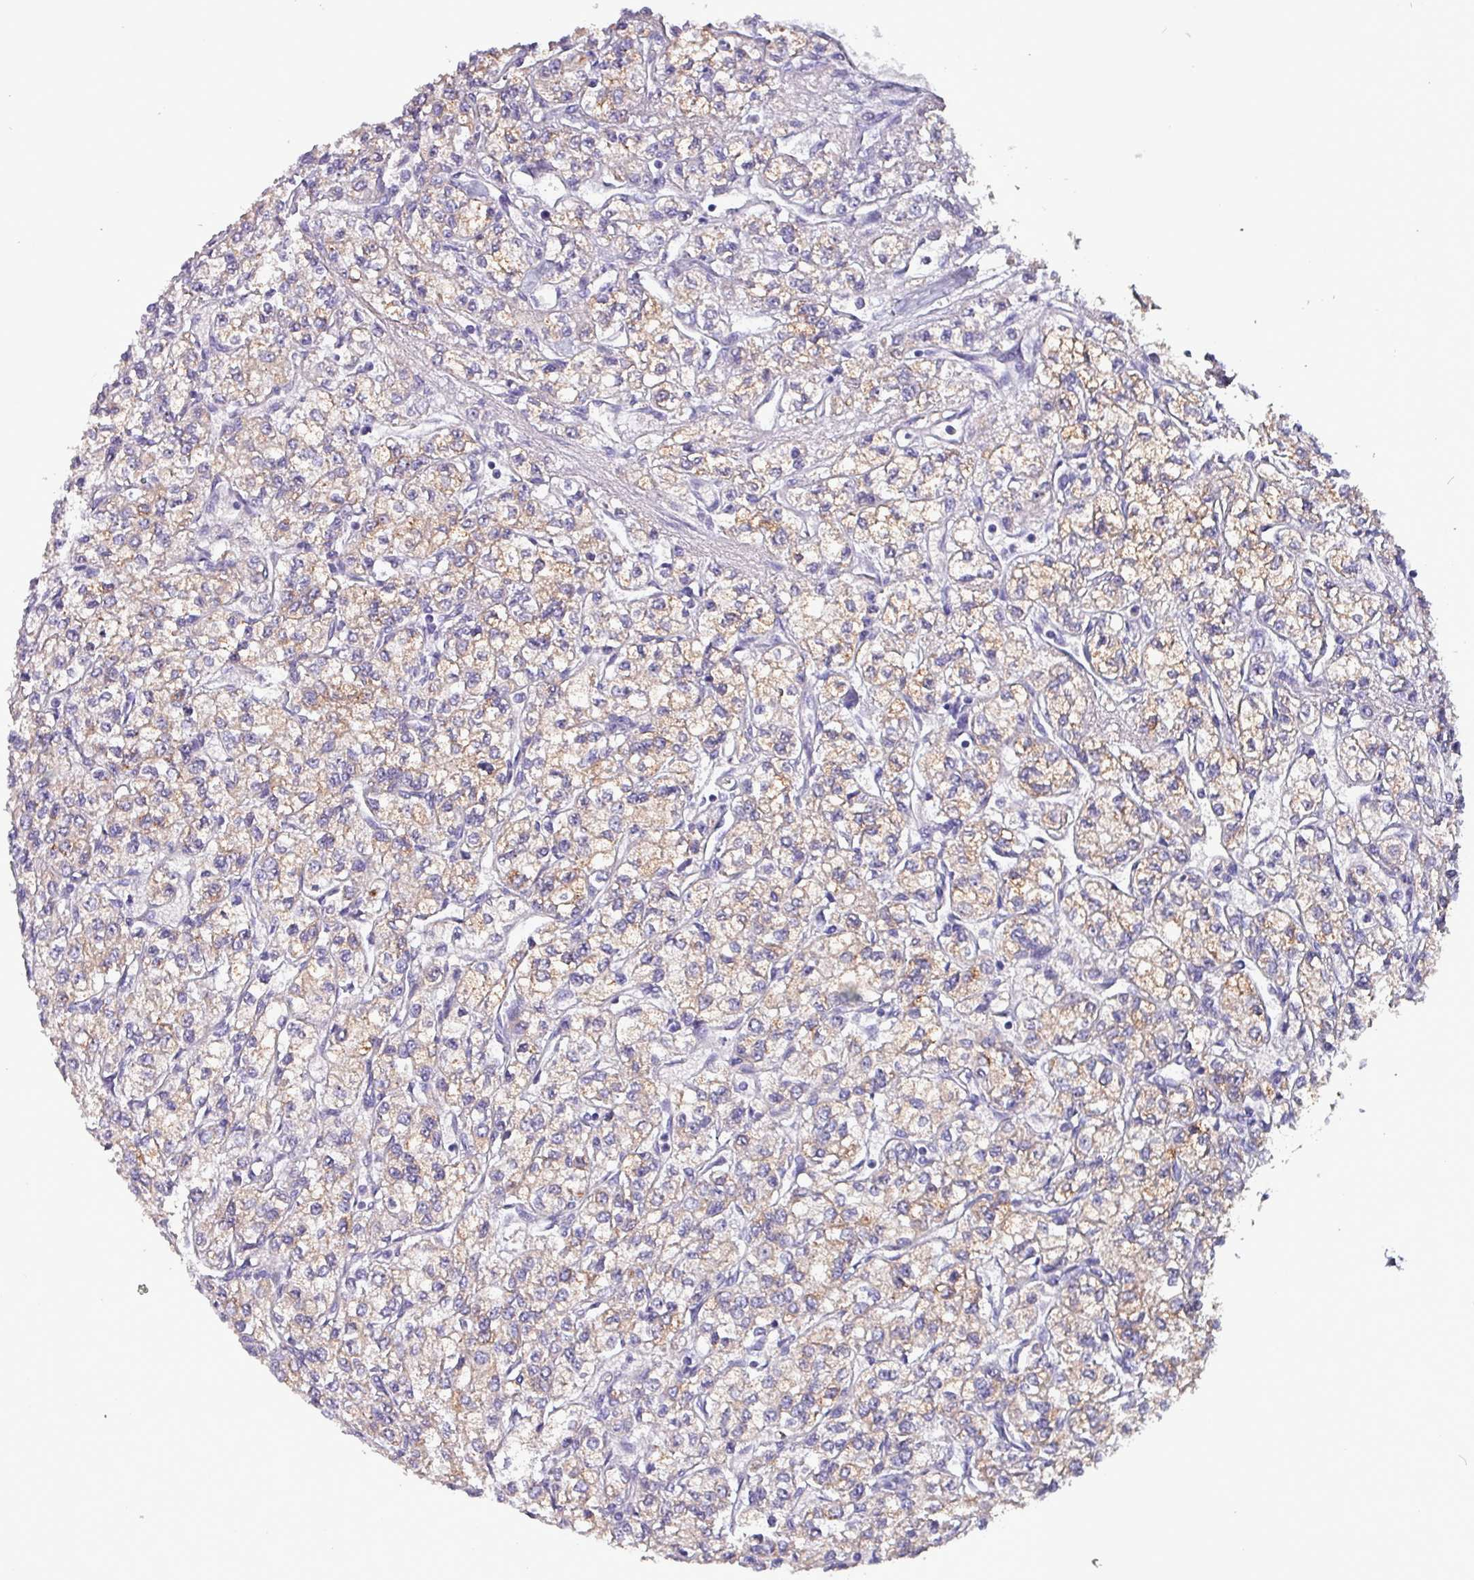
{"staining": {"intensity": "weak", "quantity": ">75%", "location": "cytoplasmic/membranous"}, "tissue": "renal cancer", "cell_type": "Tumor cells", "image_type": "cancer", "snomed": [{"axis": "morphology", "description": "Adenocarcinoma, NOS"}, {"axis": "topography", "description": "Kidney"}], "caption": "Protein staining of renal cancer tissue exhibits weak cytoplasmic/membranous positivity in about >75% of tumor cells.", "gene": "HSD3B7", "patient": {"sex": "male", "age": 80}}